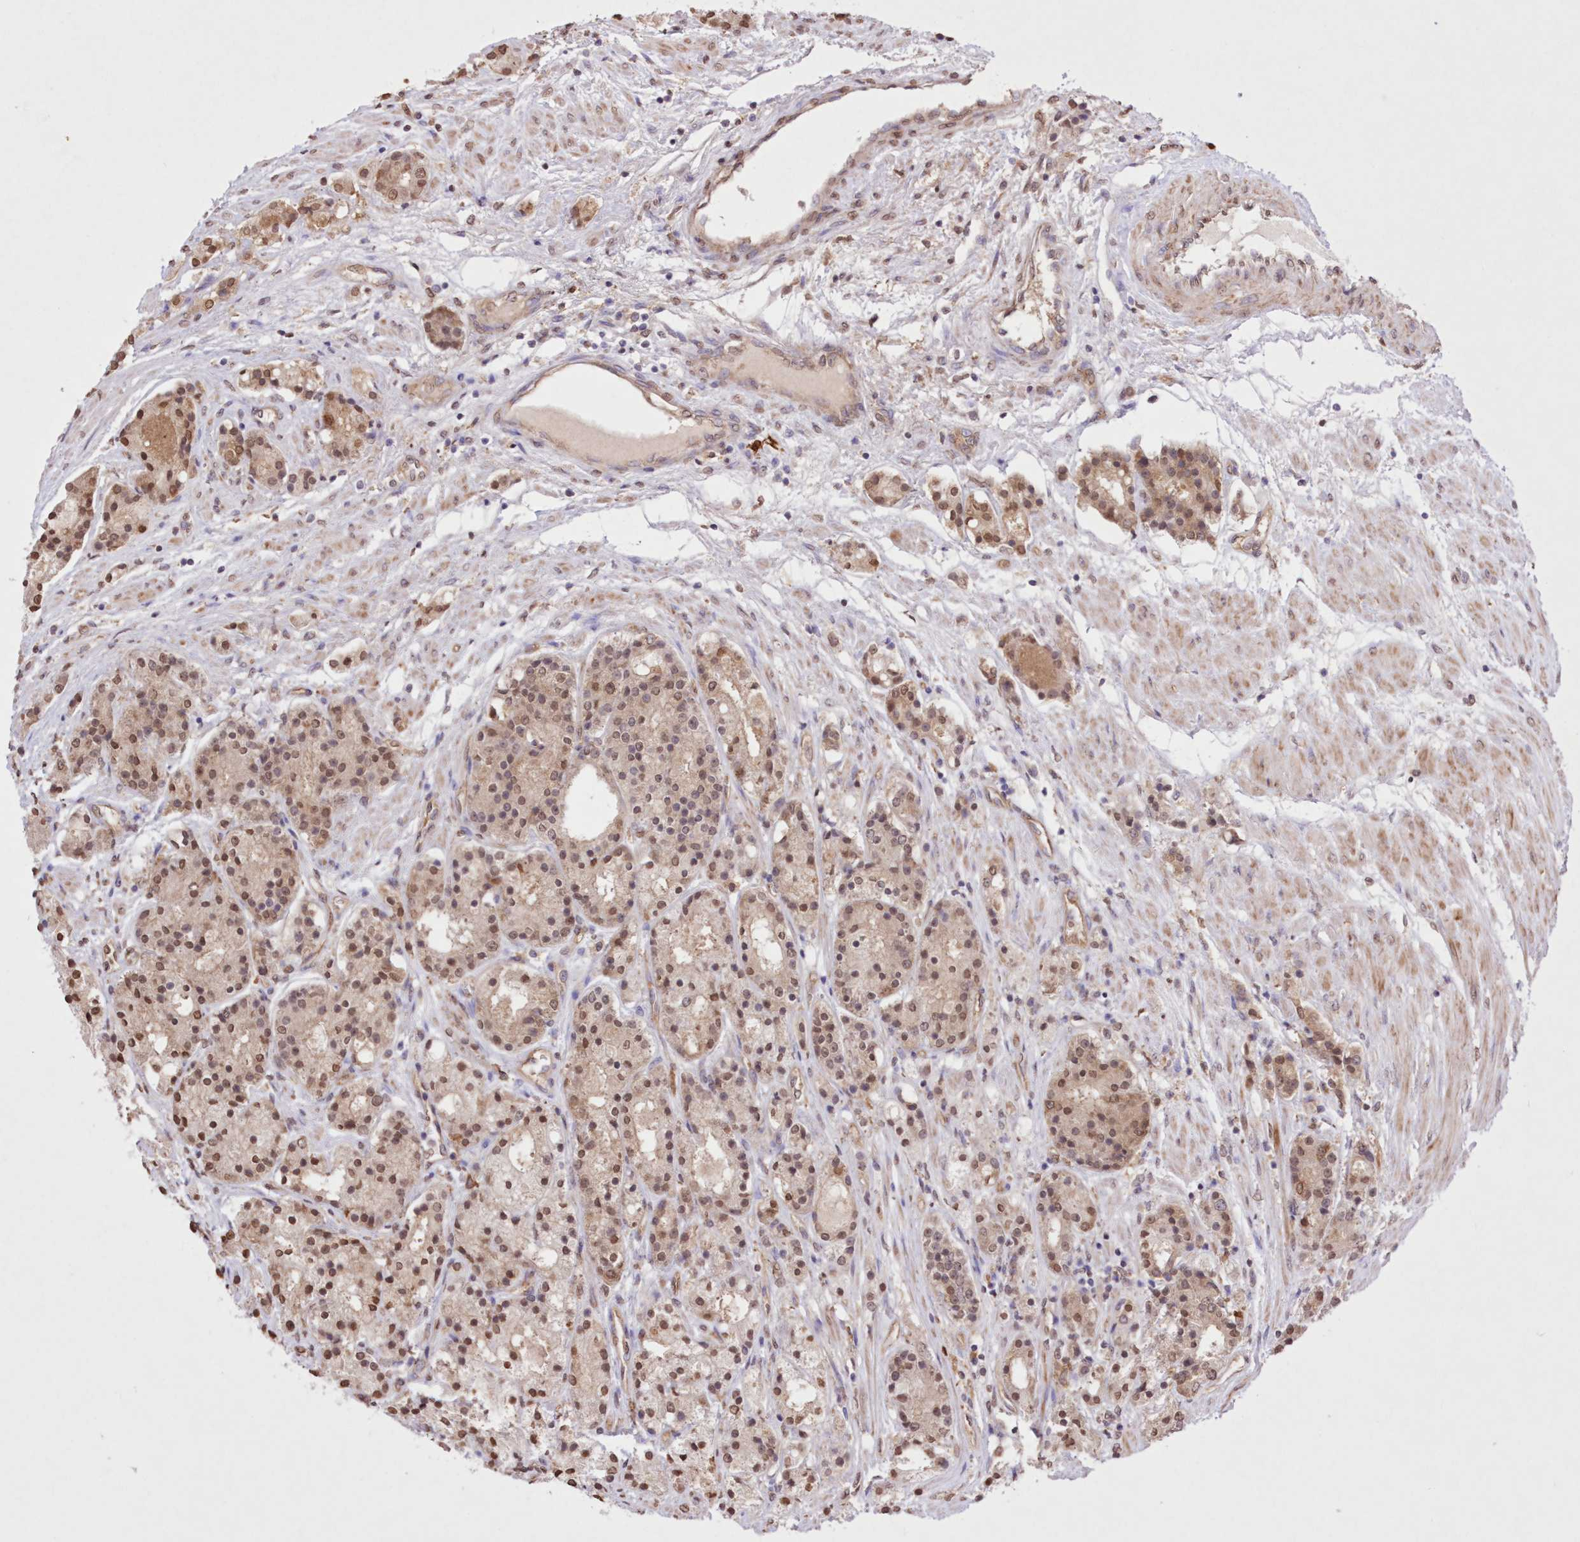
{"staining": {"intensity": "moderate", "quantity": ">75%", "location": "nuclear"}, "tissue": "prostate cancer", "cell_type": "Tumor cells", "image_type": "cancer", "snomed": [{"axis": "morphology", "description": "Adenocarcinoma, High grade"}, {"axis": "topography", "description": "Prostate"}], "caption": "The micrograph exhibits a brown stain indicating the presence of a protein in the nuclear of tumor cells in prostate cancer (adenocarcinoma (high-grade)).", "gene": "FCHO2", "patient": {"sex": "male", "age": 60}}